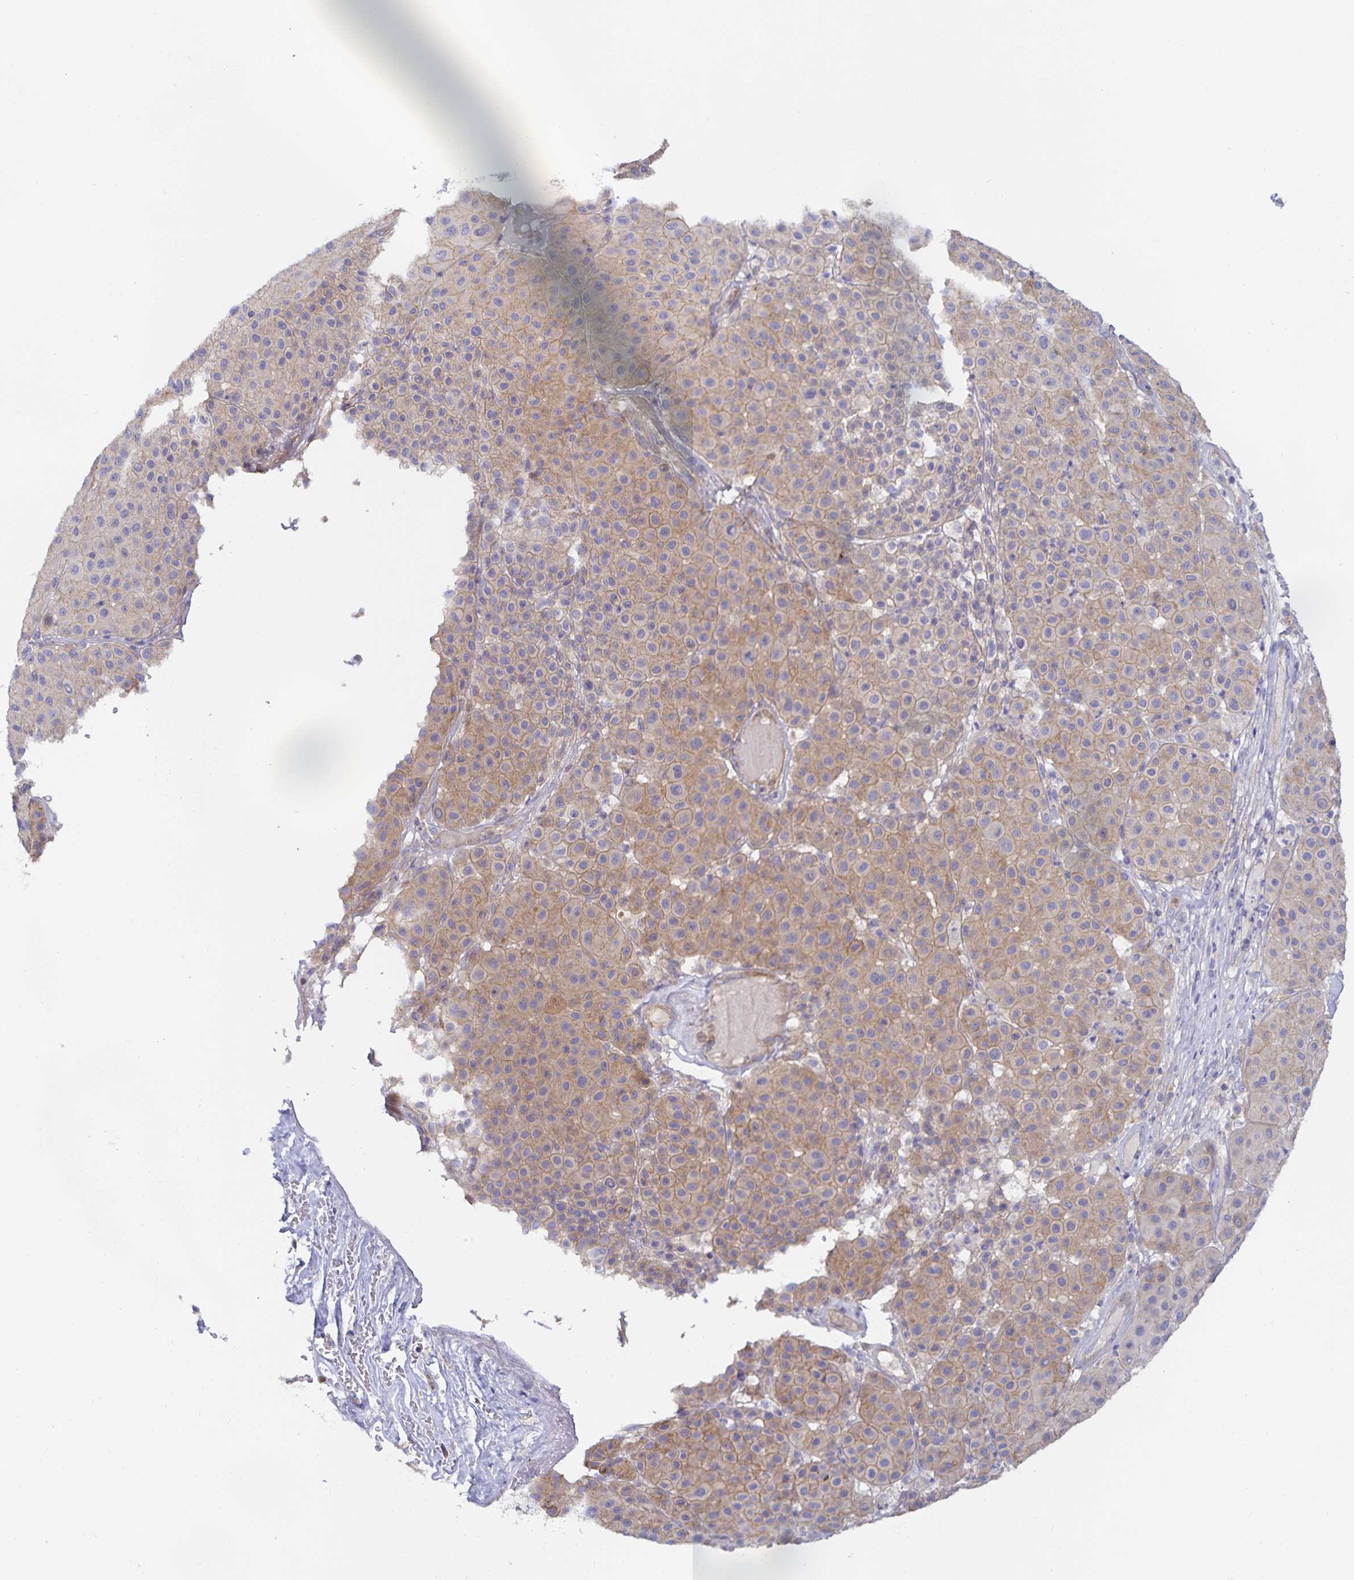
{"staining": {"intensity": "weak", "quantity": ">75%", "location": "cytoplasmic/membranous"}, "tissue": "melanoma", "cell_type": "Tumor cells", "image_type": "cancer", "snomed": [{"axis": "morphology", "description": "Malignant melanoma, Metastatic site"}, {"axis": "topography", "description": "Smooth muscle"}], "caption": "Weak cytoplasmic/membranous staining for a protein is identified in approximately >75% of tumor cells of melanoma using immunohistochemistry (IHC).", "gene": "METTL22", "patient": {"sex": "male", "age": 41}}